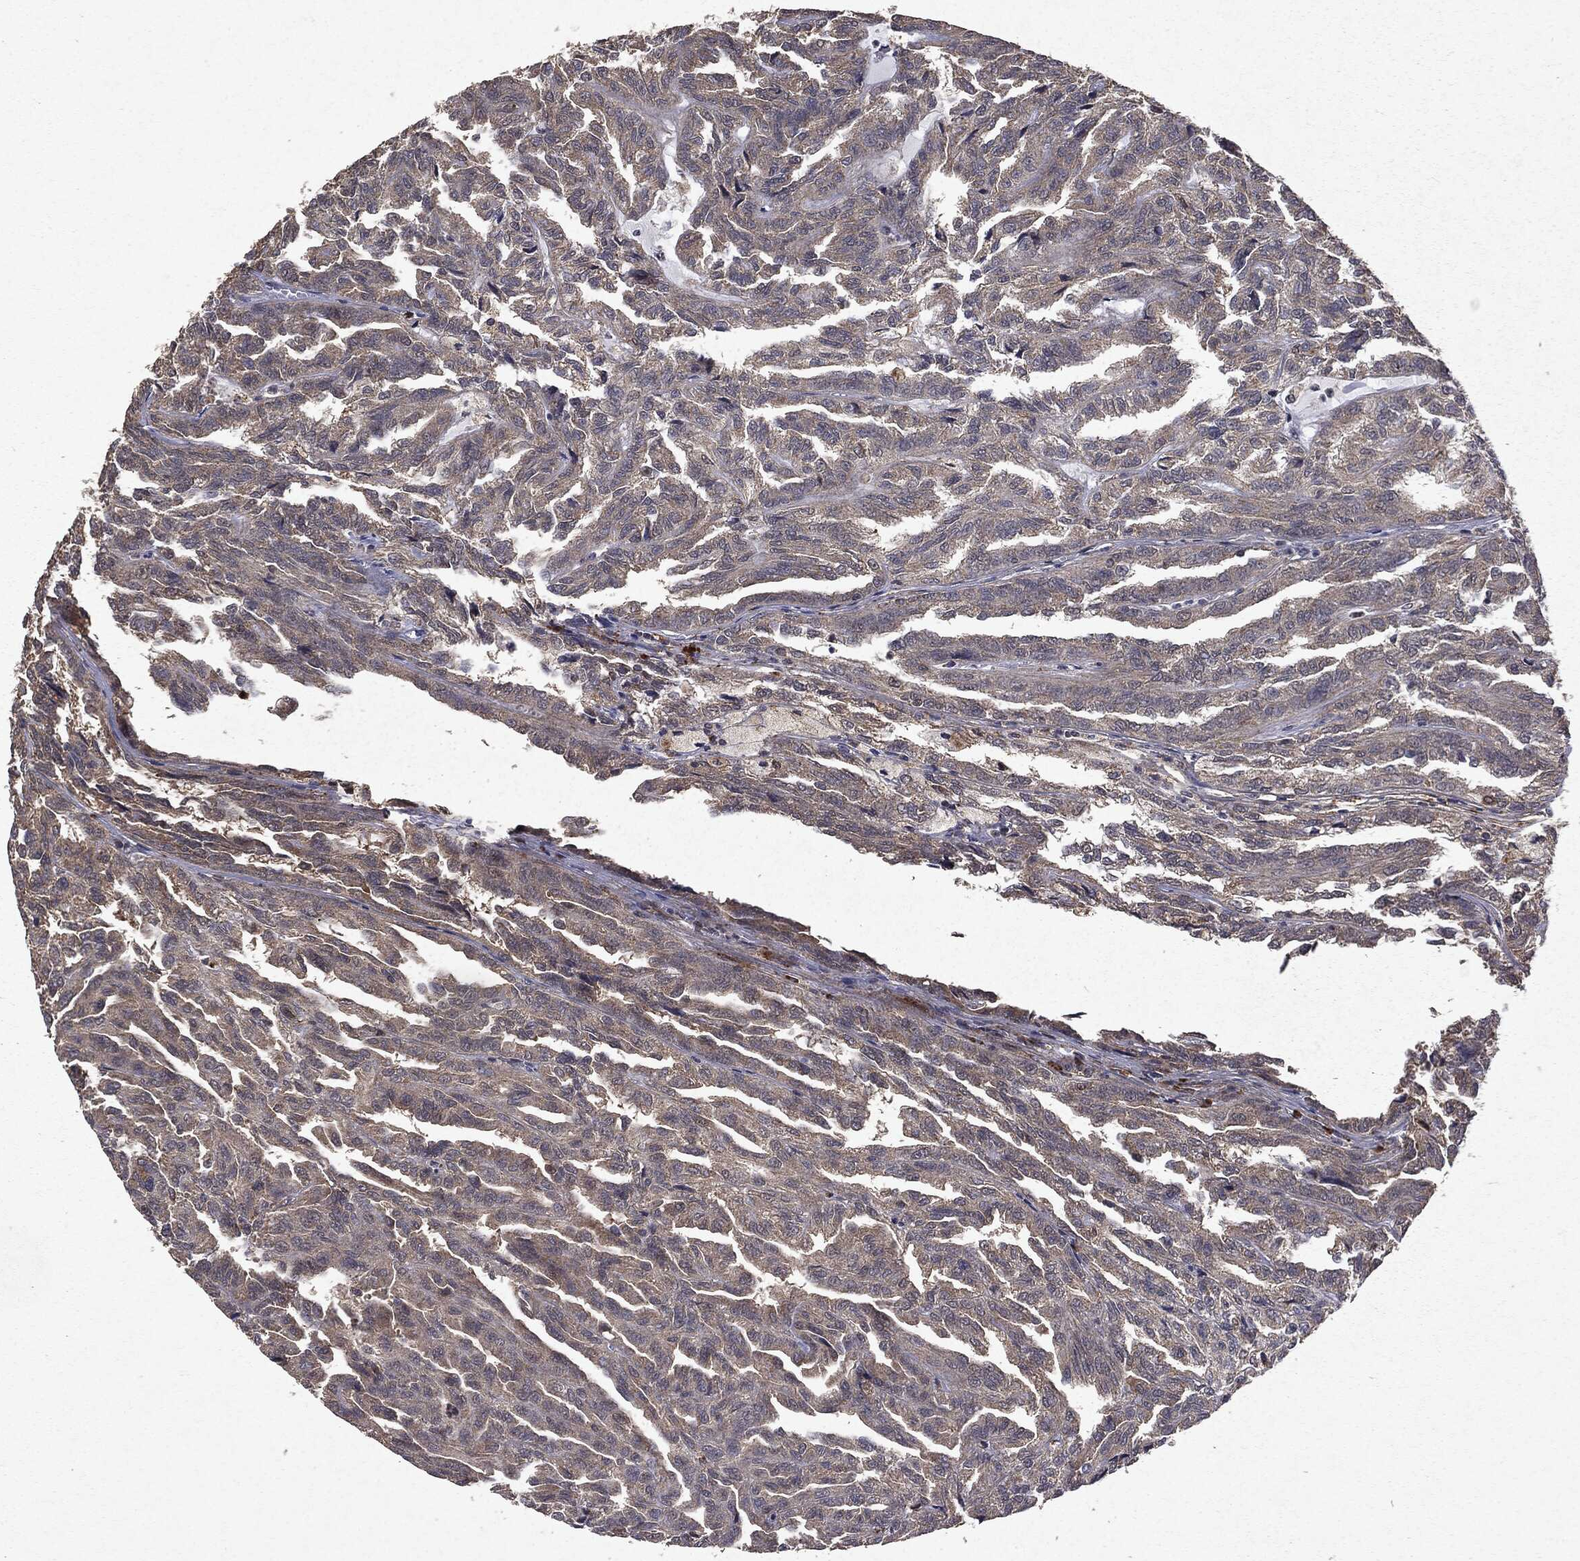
{"staining": {"intensity": "negative", "quantity": "none", "location": "none"}, "tissue": "renal cancer", "cell_type": "Tumor cells", "image_type": "cancer", "snomed": [{"axis": "morphology", "description": "Adenocarcinoma, NOS"}, {"axis": "topography", "description": "Kidney"}], "caption": "There is no significant expression in tumor cells of adenocarcinoma (renal).", "gene": "PTEN", "patient": {"sex": "male", "age": 79}}